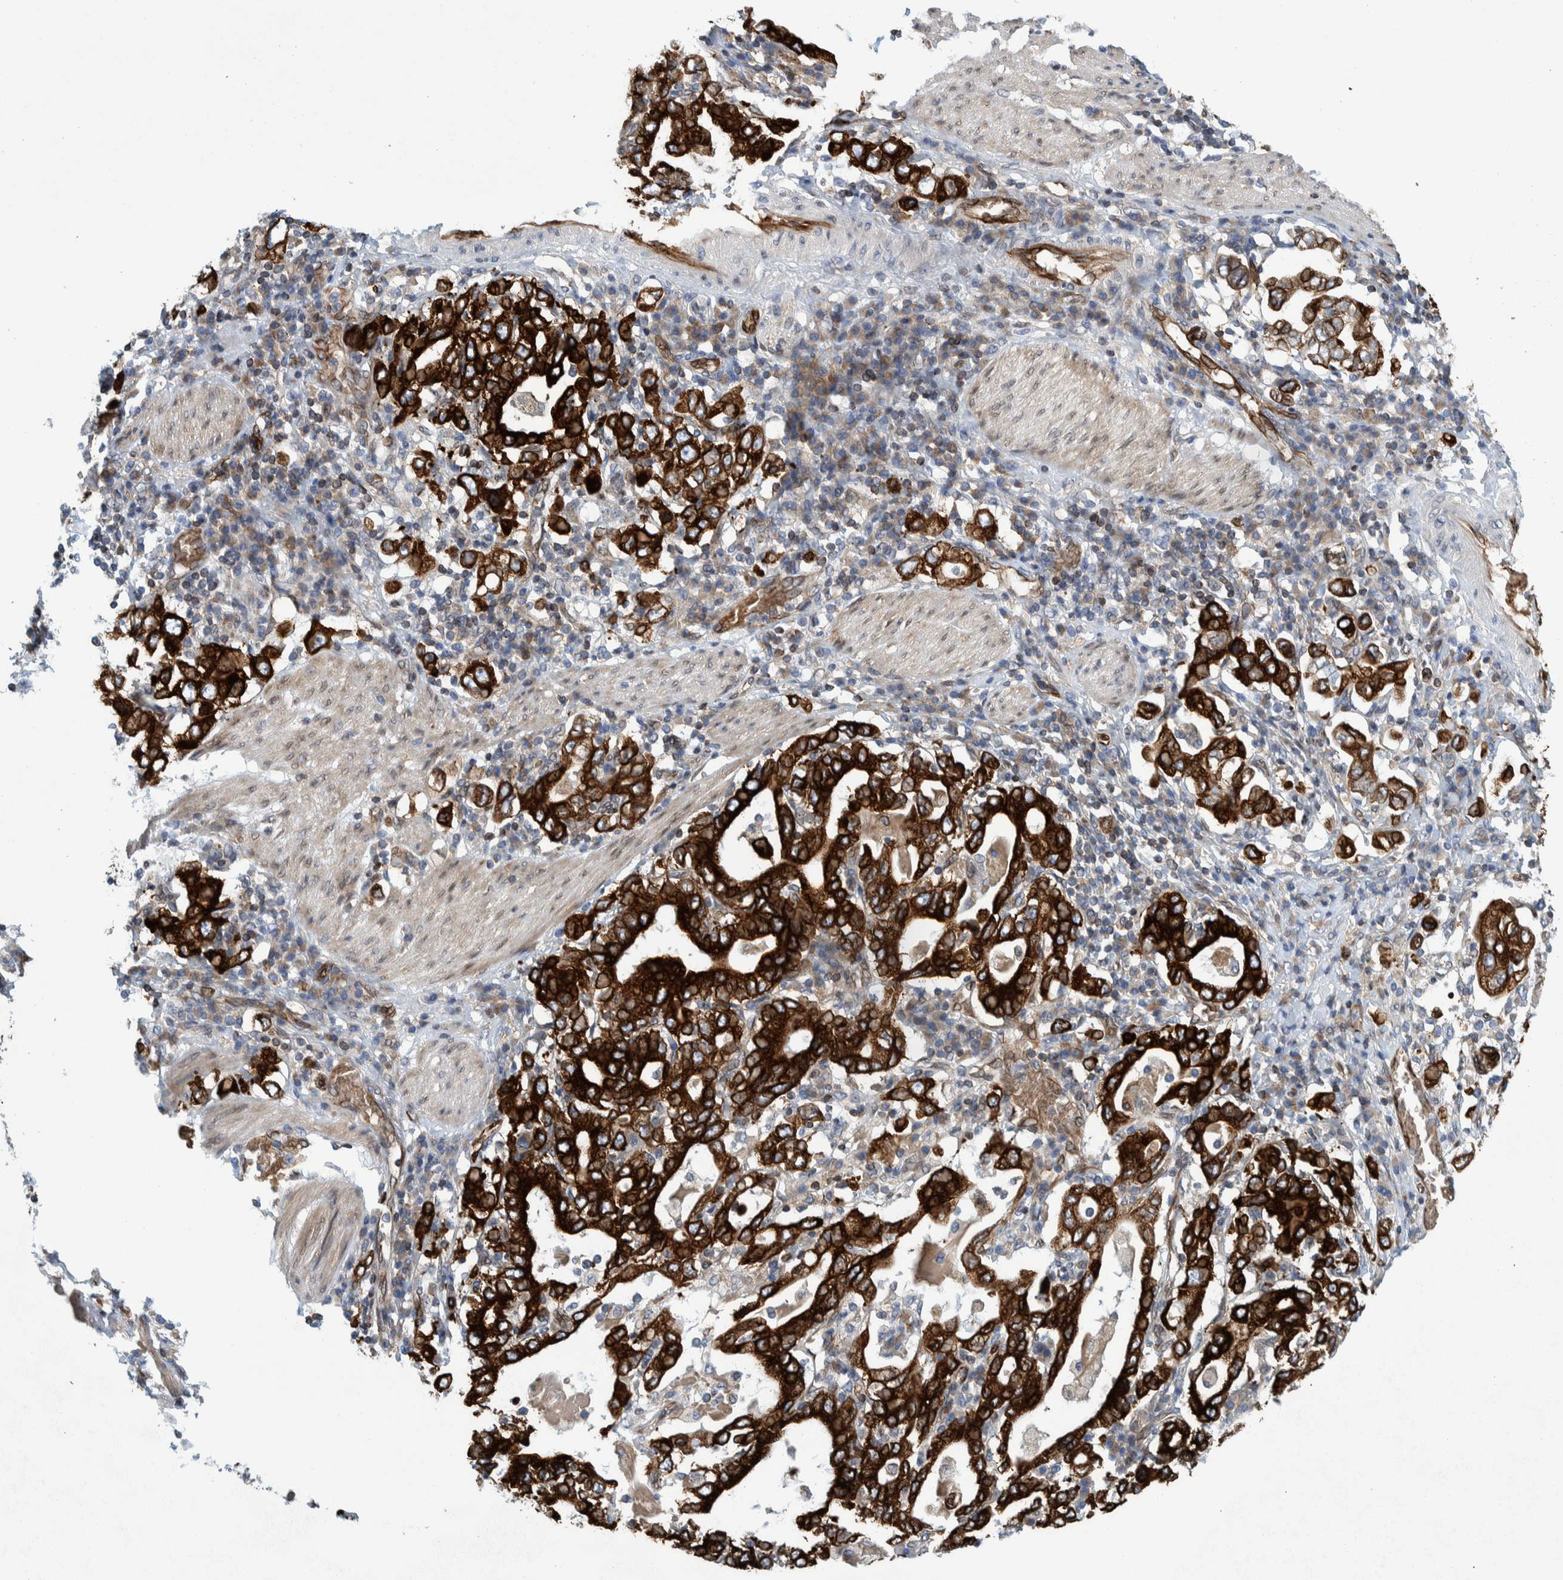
{"staining": {"intensity": "strong", "quantity": ">75%", "location": "cytoplasmic/membranous"}, "tissue": "stomach cancer", "cell_type": "Tumor cells", "image_type": "cancer", "snomed": [{"axis": "morphology", "description": "Adenocarcinoma, NOS"}, {"axis": "topography", "description": "Stomach, upper"}], "caption": "Stomach cancer stained for a protein (brown) reveals strong cytoplasmic/membranous positive staining in approximately >75% of tumor cells.", "gene": "THEM6", "patient": {"sex": "male", "age": 62}}